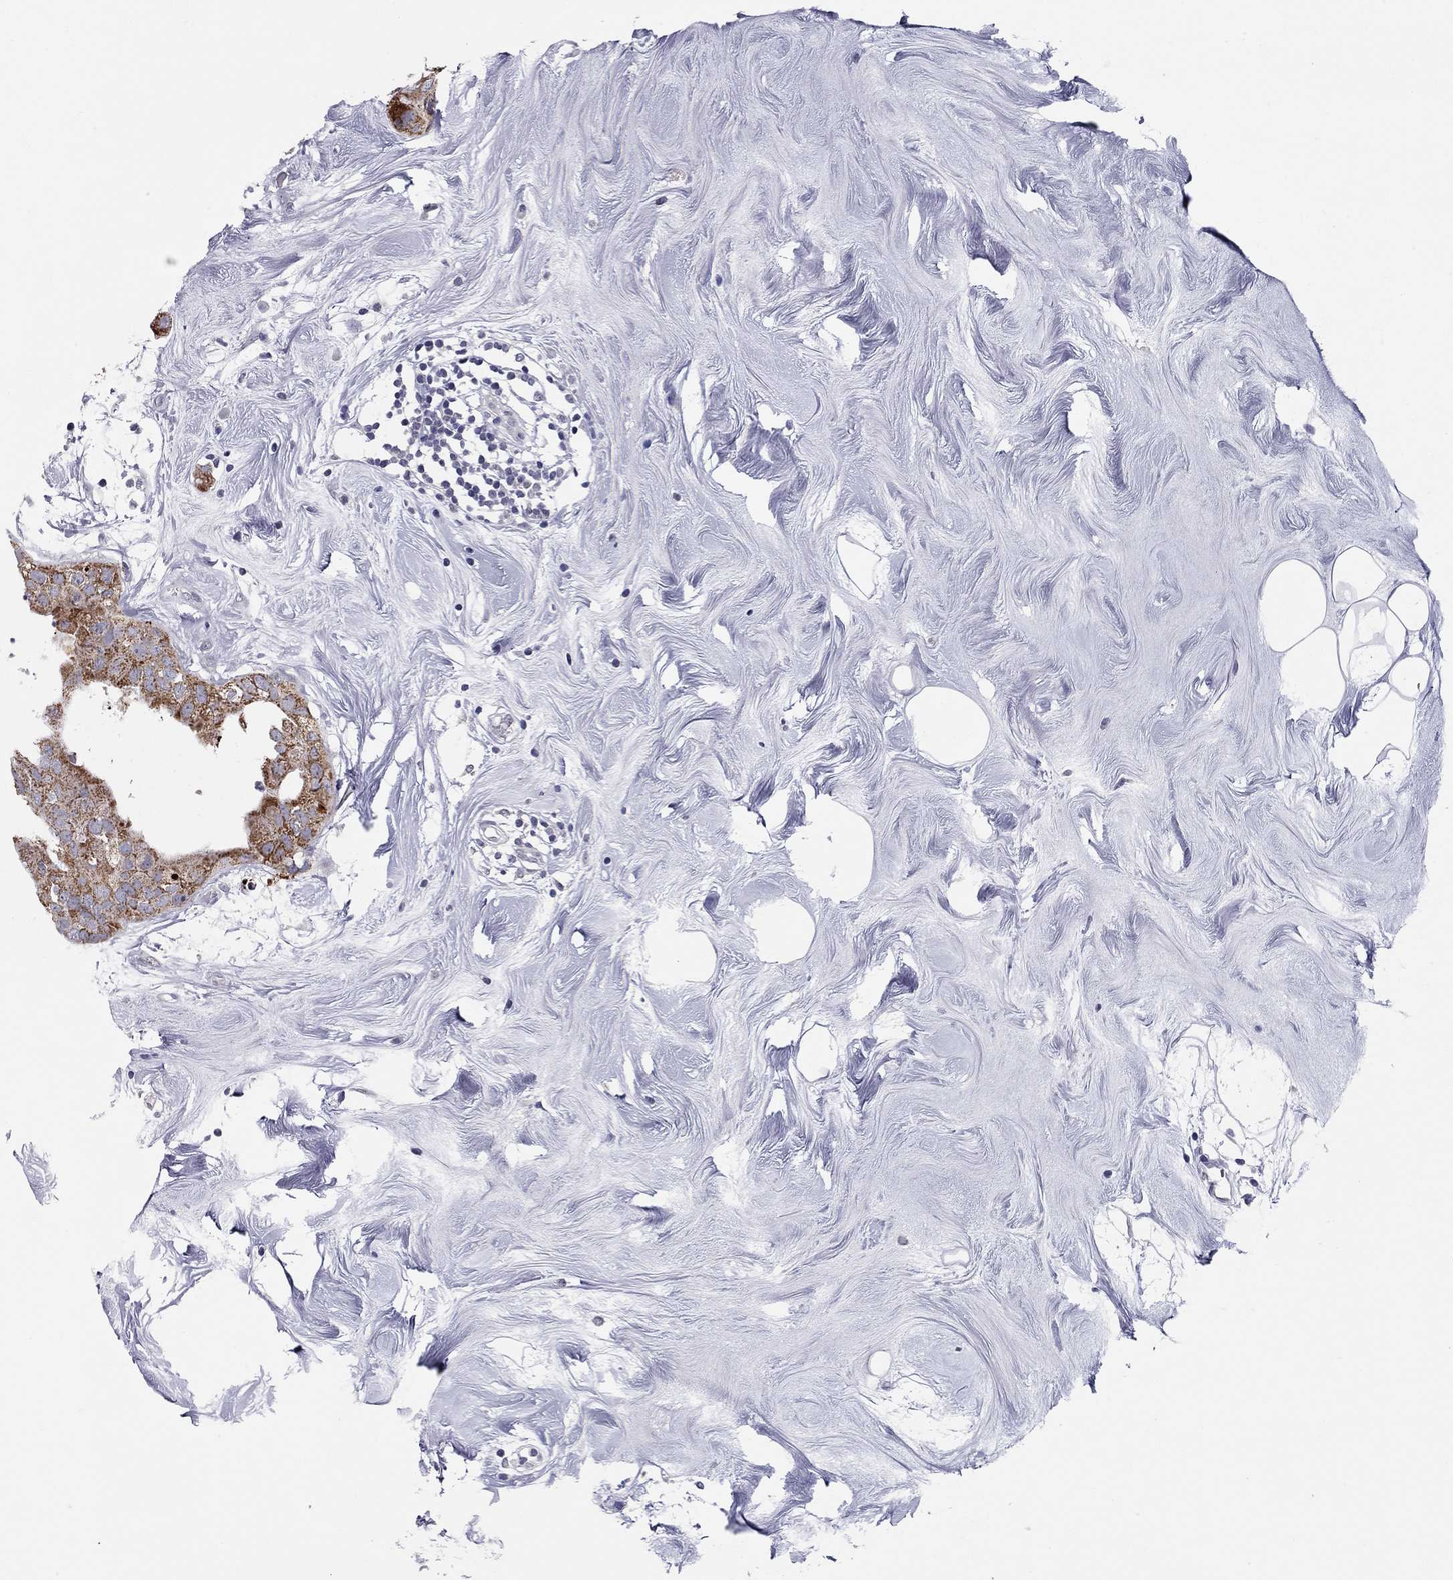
{"staining": {"intensity": "strong", "quantity": ">75%", "location": "cytoplasmic/membranous"}, "tissue": "breast cancer", "cell_type": "Tumor cells", "image_type": "cancer", "snomed": [{"axis": "morphology", "description": "Normal tissue, NOS"}, {"axis": "morphology", "description": "Duct carcinoma"}, {"axis": "topography", "description": "Breast"}], "caption": "A high-resolution histopathology image shows IHC staining of breast cancer, which exhibits strong cytoplasmic/membranous expression in approximately >75% of tumor cells.", "gene": "SHOC2", "patient": {"sex": "female", "age": 40}}